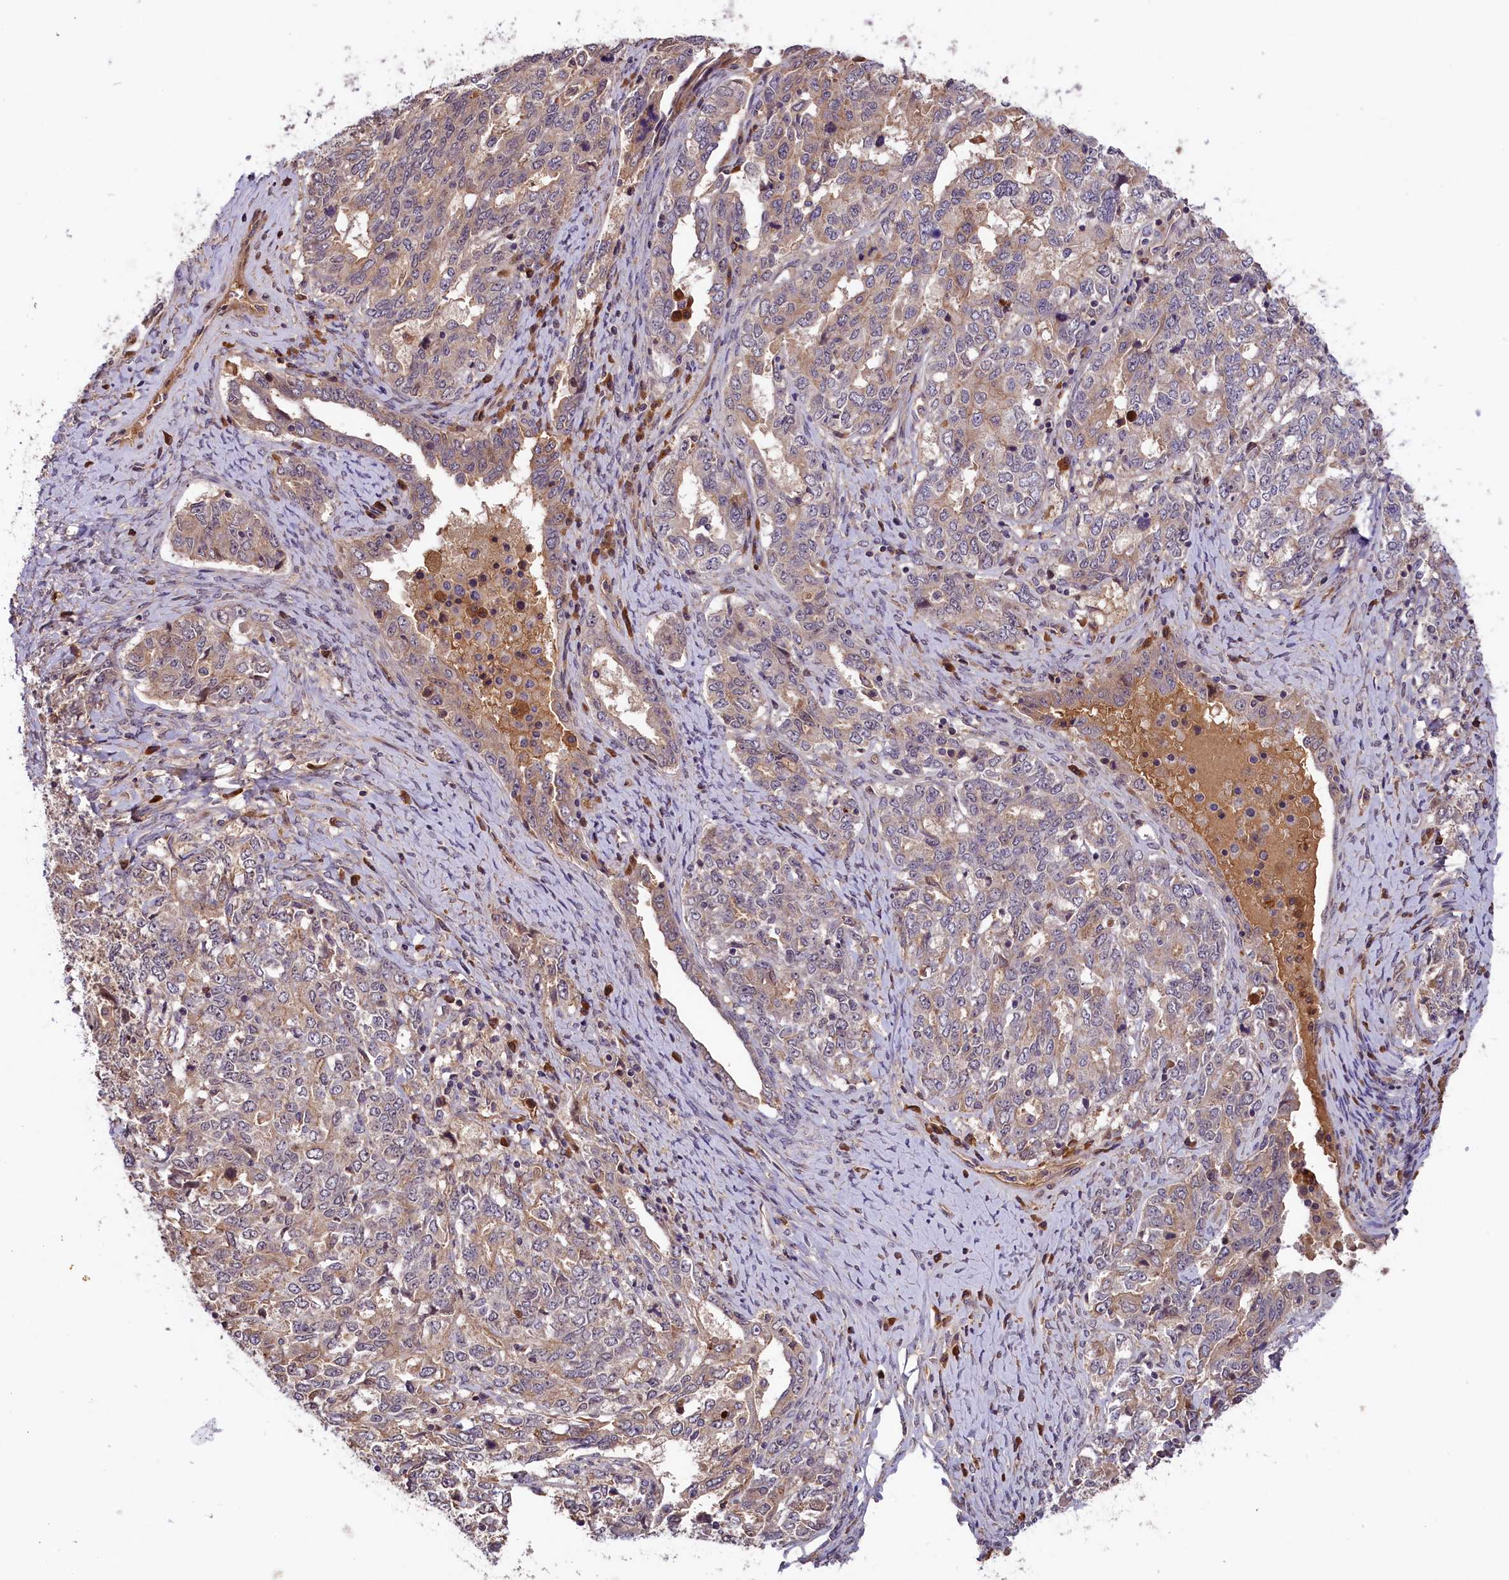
{"staining": {"intensity": "weak", "quantity": "25%-75%", "location": "cytoplasmic/membranous"}, "tissue": "ovarian cancer", "cell_type": "Tumor cells", "image_type": "cancer", "snomed": [{"axis": "morphology", "description": "Carcinoma, endometroid"}, {"axis": "topography", "description": "Ovary"}], "caption": "Immunohistochemical staining of endometroid carcinoma (ovarian) shows low levels of weak cytoplasmic/membranous protein positivity in approximately 25%-75% of tumor cells.", "gene": "SETD6", "patient": {"sex": "female", "age": 62}}